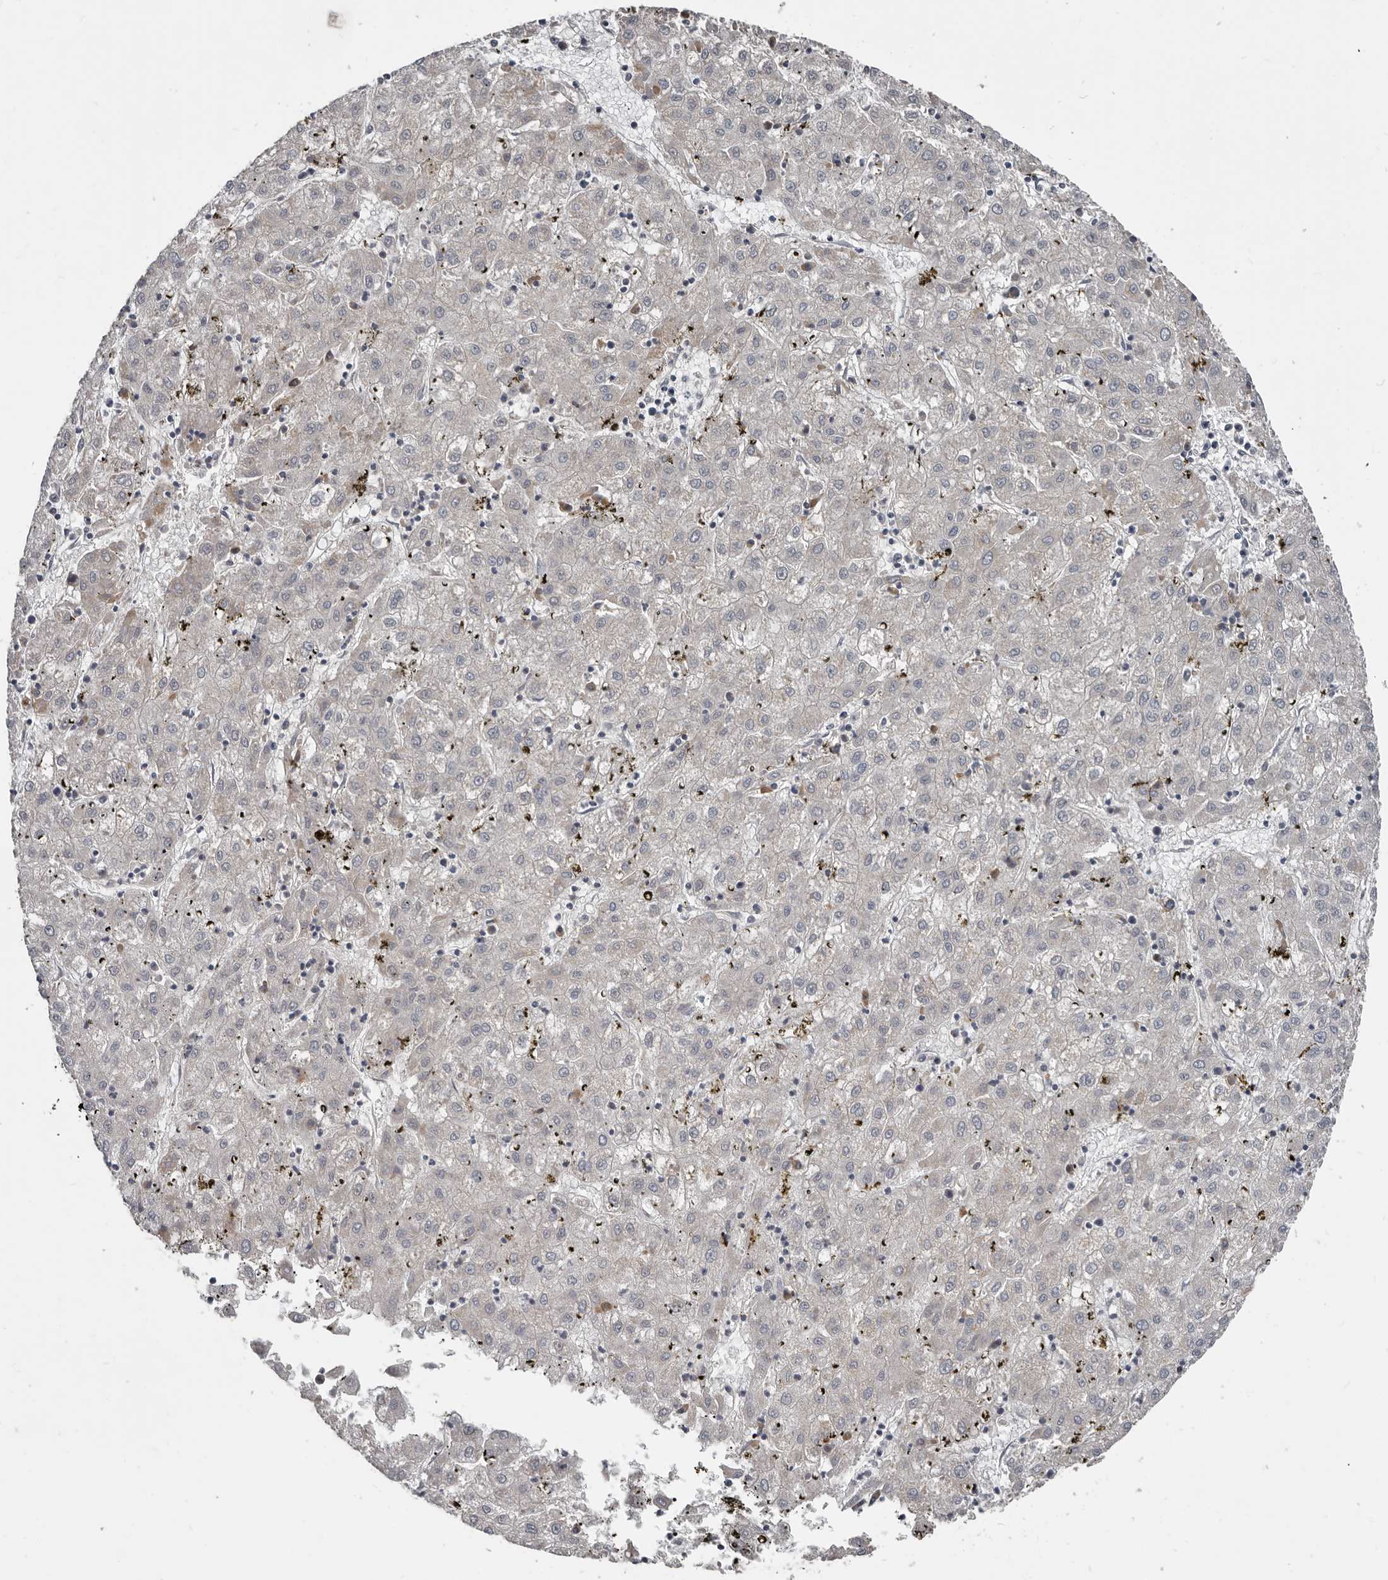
{"staining": {"intensity": "negative", "quantity": "none", "location": "none"}, "tissue": "liver cancer", "cell_type": "Tumor cells", "image_type": "cancer", "snomed": [{"axis": "morphology", "description": "Carcinoma, Hepatocellular, NOS"}, {"axis": "topography", "description": "Liver"}], "caption": "Tumor cells show no significant protein staining in liver cancer. The staining was performed using DAB to visualize the protein expression in brown, while the nuclei were stained in blue with hematoxylin (Magnification: 20x).", "gene": "AKNAD1", "patient": {"sex": "male", "age": 72}}